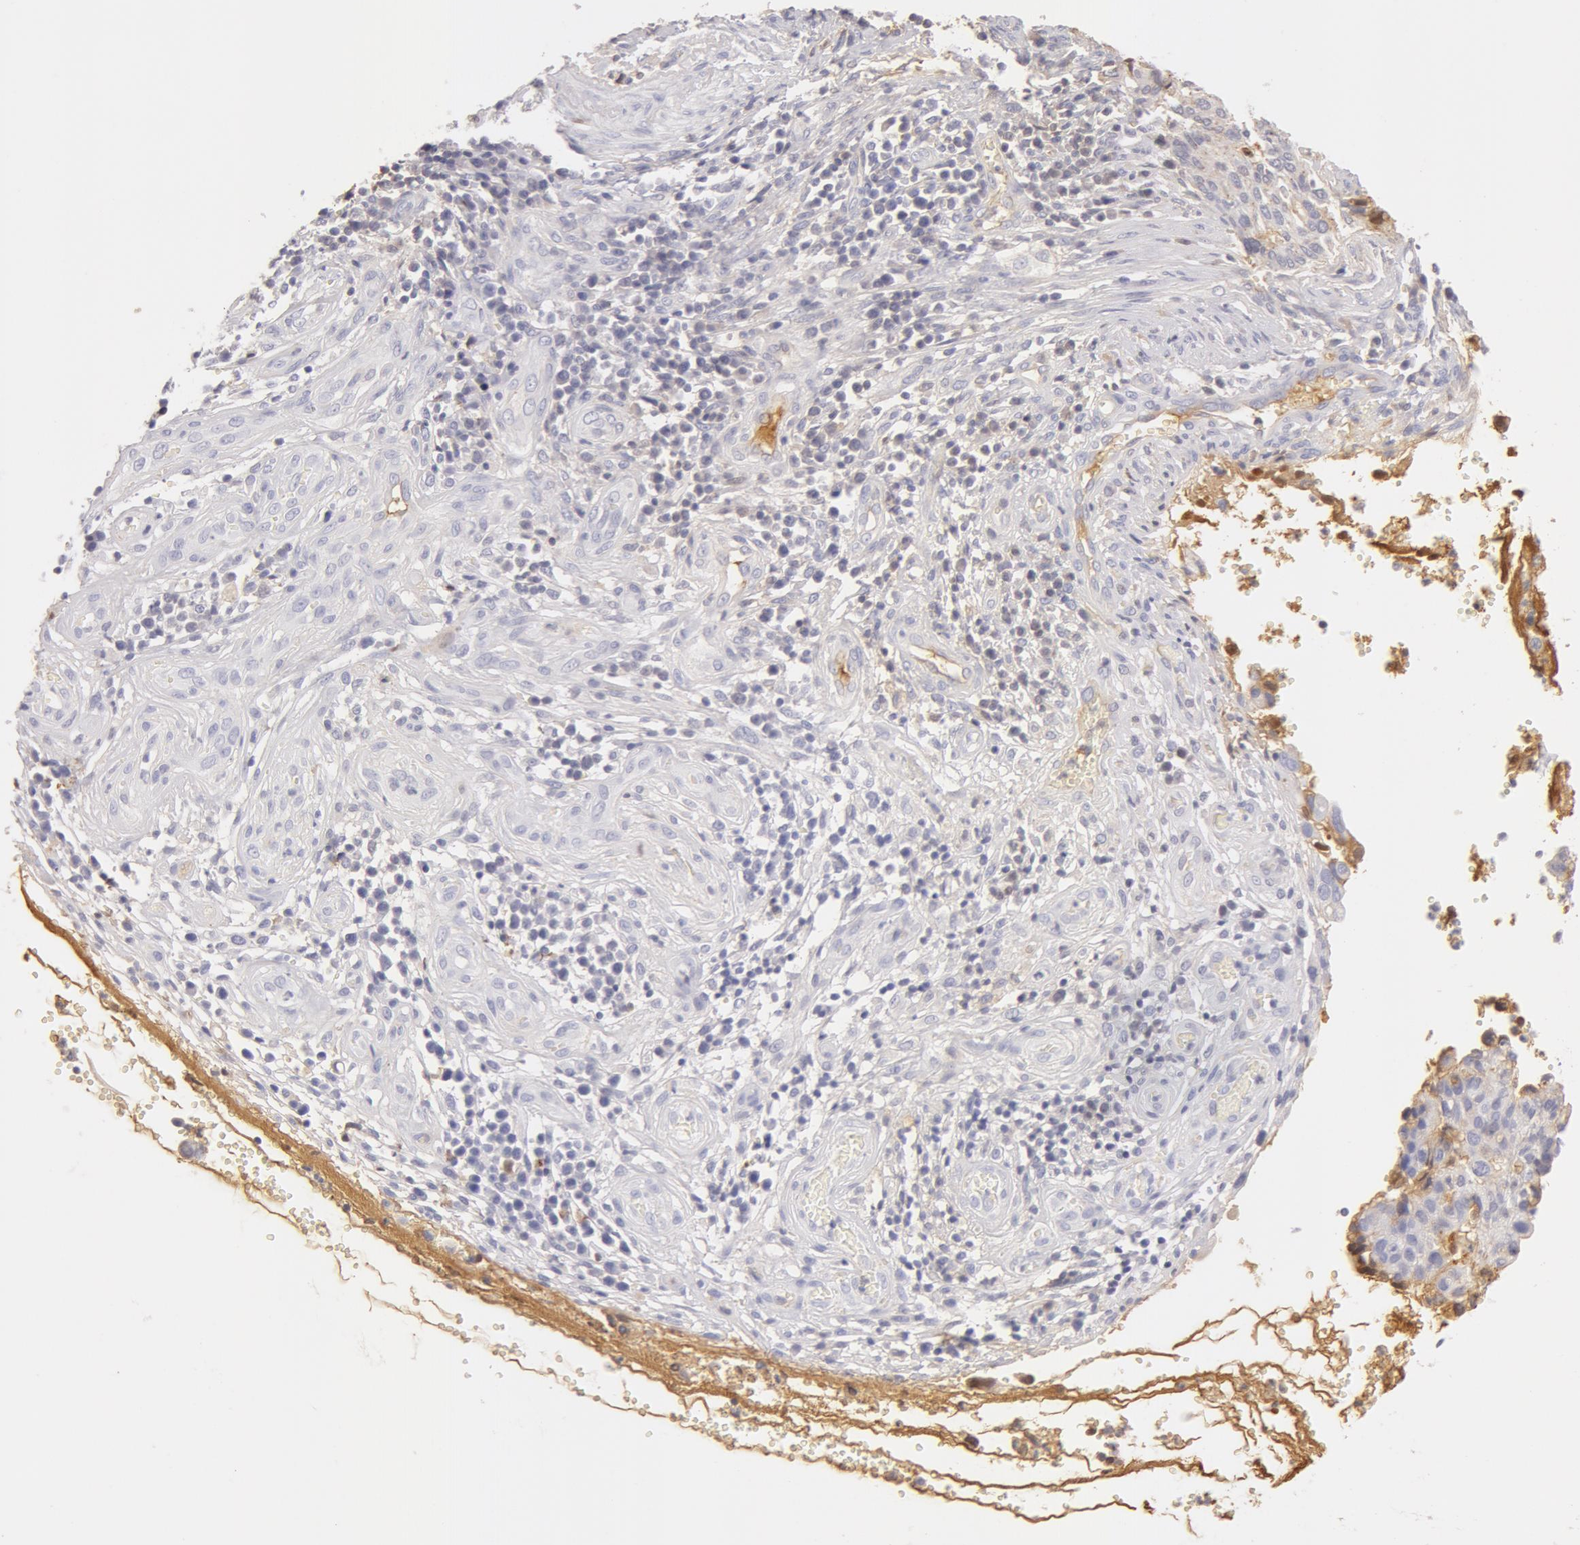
{"staining": {"intensity": "negative", "quantity": "none", "location": "none"}, "tissue": "cervical cancer", "cell_type": "Tumor cells", "image_type": "cancer", "snomed": [{"axis": "morphology", "description": "Normal tissue, NOS"}, {"axis": "morphology", "description": "Squamous cell carcinoma, NOS"}, {"axis": "topography", "description": "Cervix"}], "caption": "IHC of cervical squamous cell carcinoma reveals no staining in tumor cells.", "gene": "GC", "patient": {"sex": "female", "age": 45}}